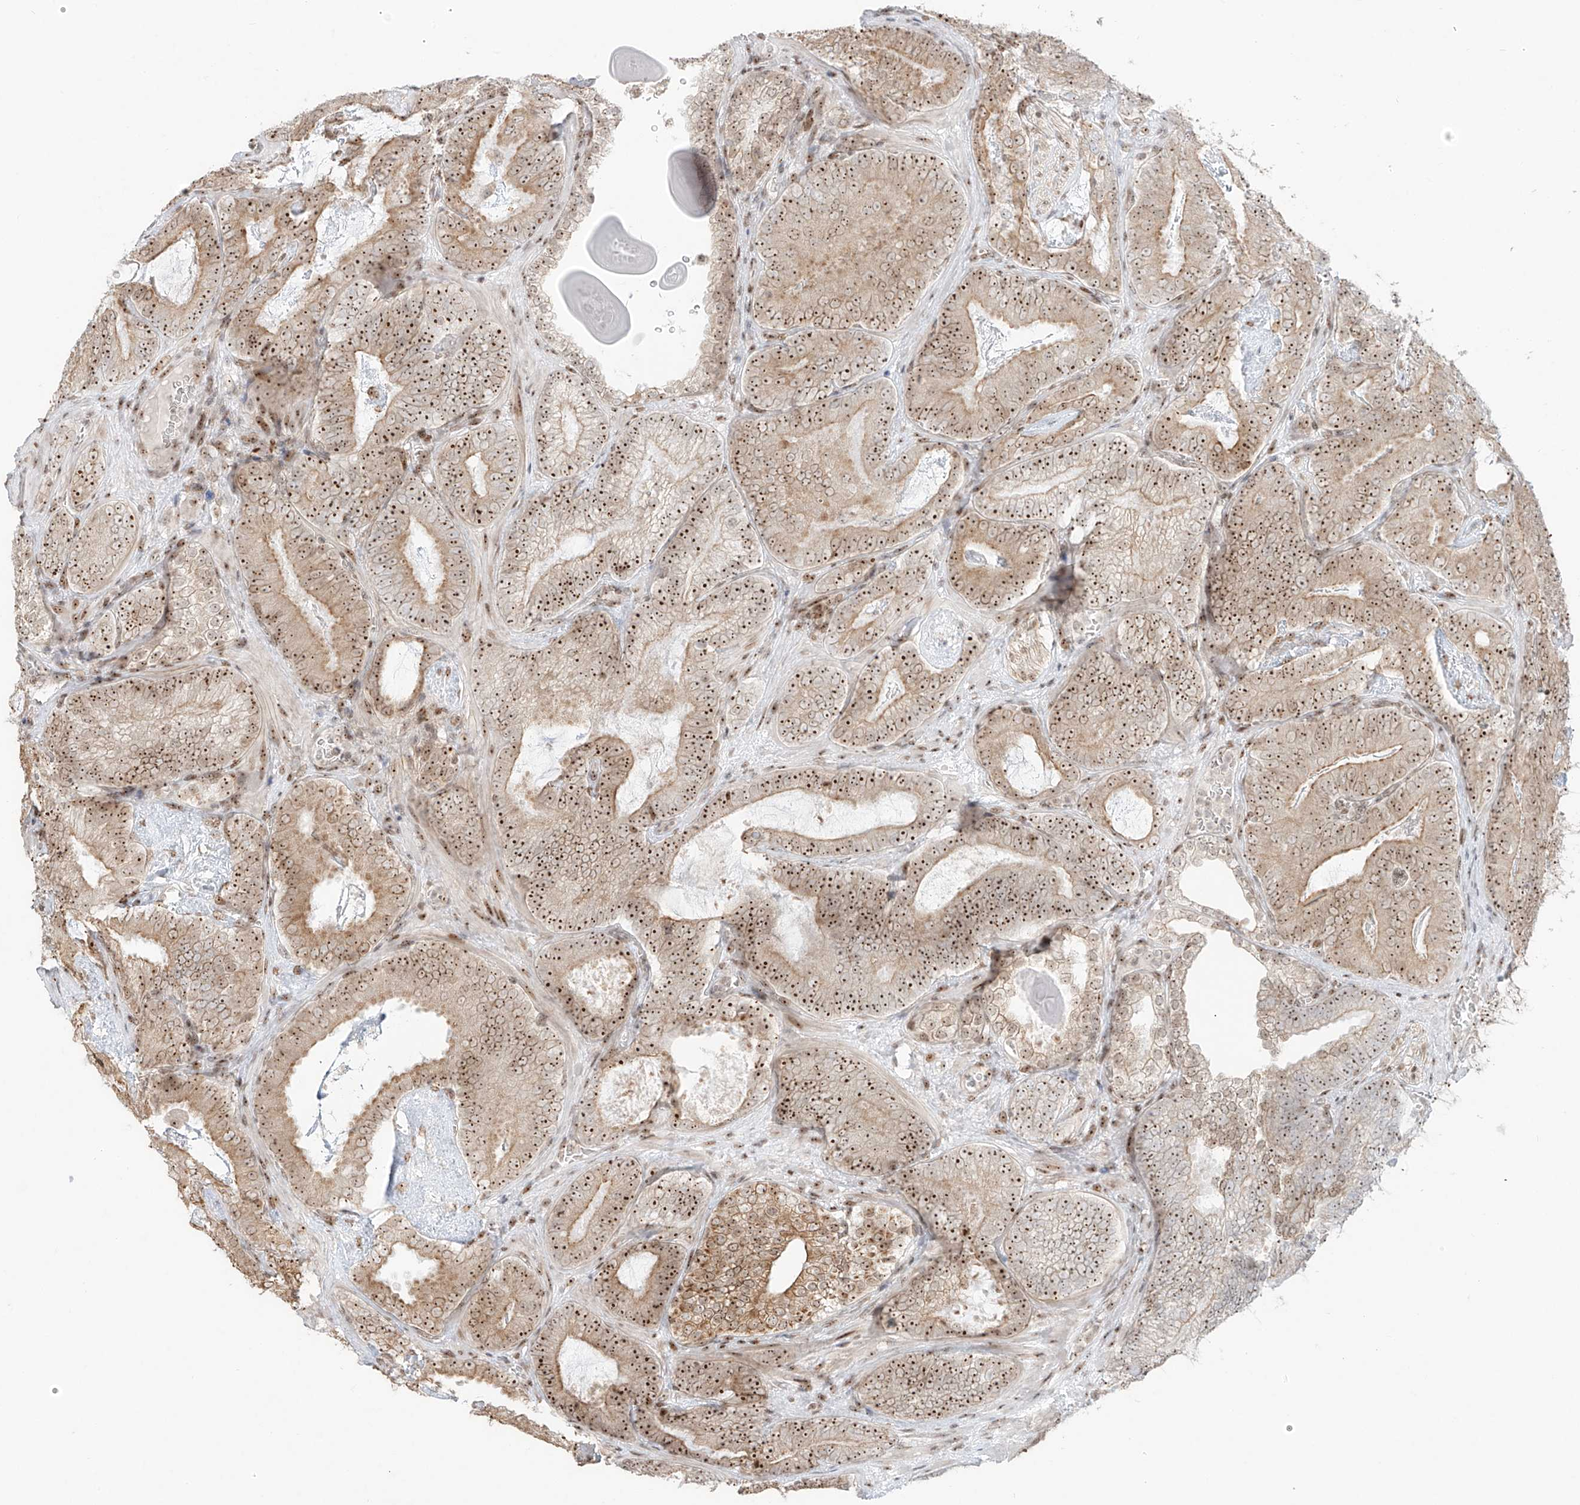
{"staining": {"intensity": "strong", "quantity": ">75%", "location": "cytoplasmic/membranous,nuclear"}, "tissue": "prostate cancer", "cell_type": "Tumor cells", "image_type": "cancer", "snomed": [{"axis": "morphology", "description": "Adenocarcinoma, High grade"}, {"axis": "topography", "description": "Prostate"}], "caption": "Immunohistochemical staining of human prostate cancer exhibits high levels of strong cytoplasmic/membranous and nuclear positivity in about >75% of tumor cells.", "gene": "ZNF512", "patient": {"sex": "male", "age": 66}}